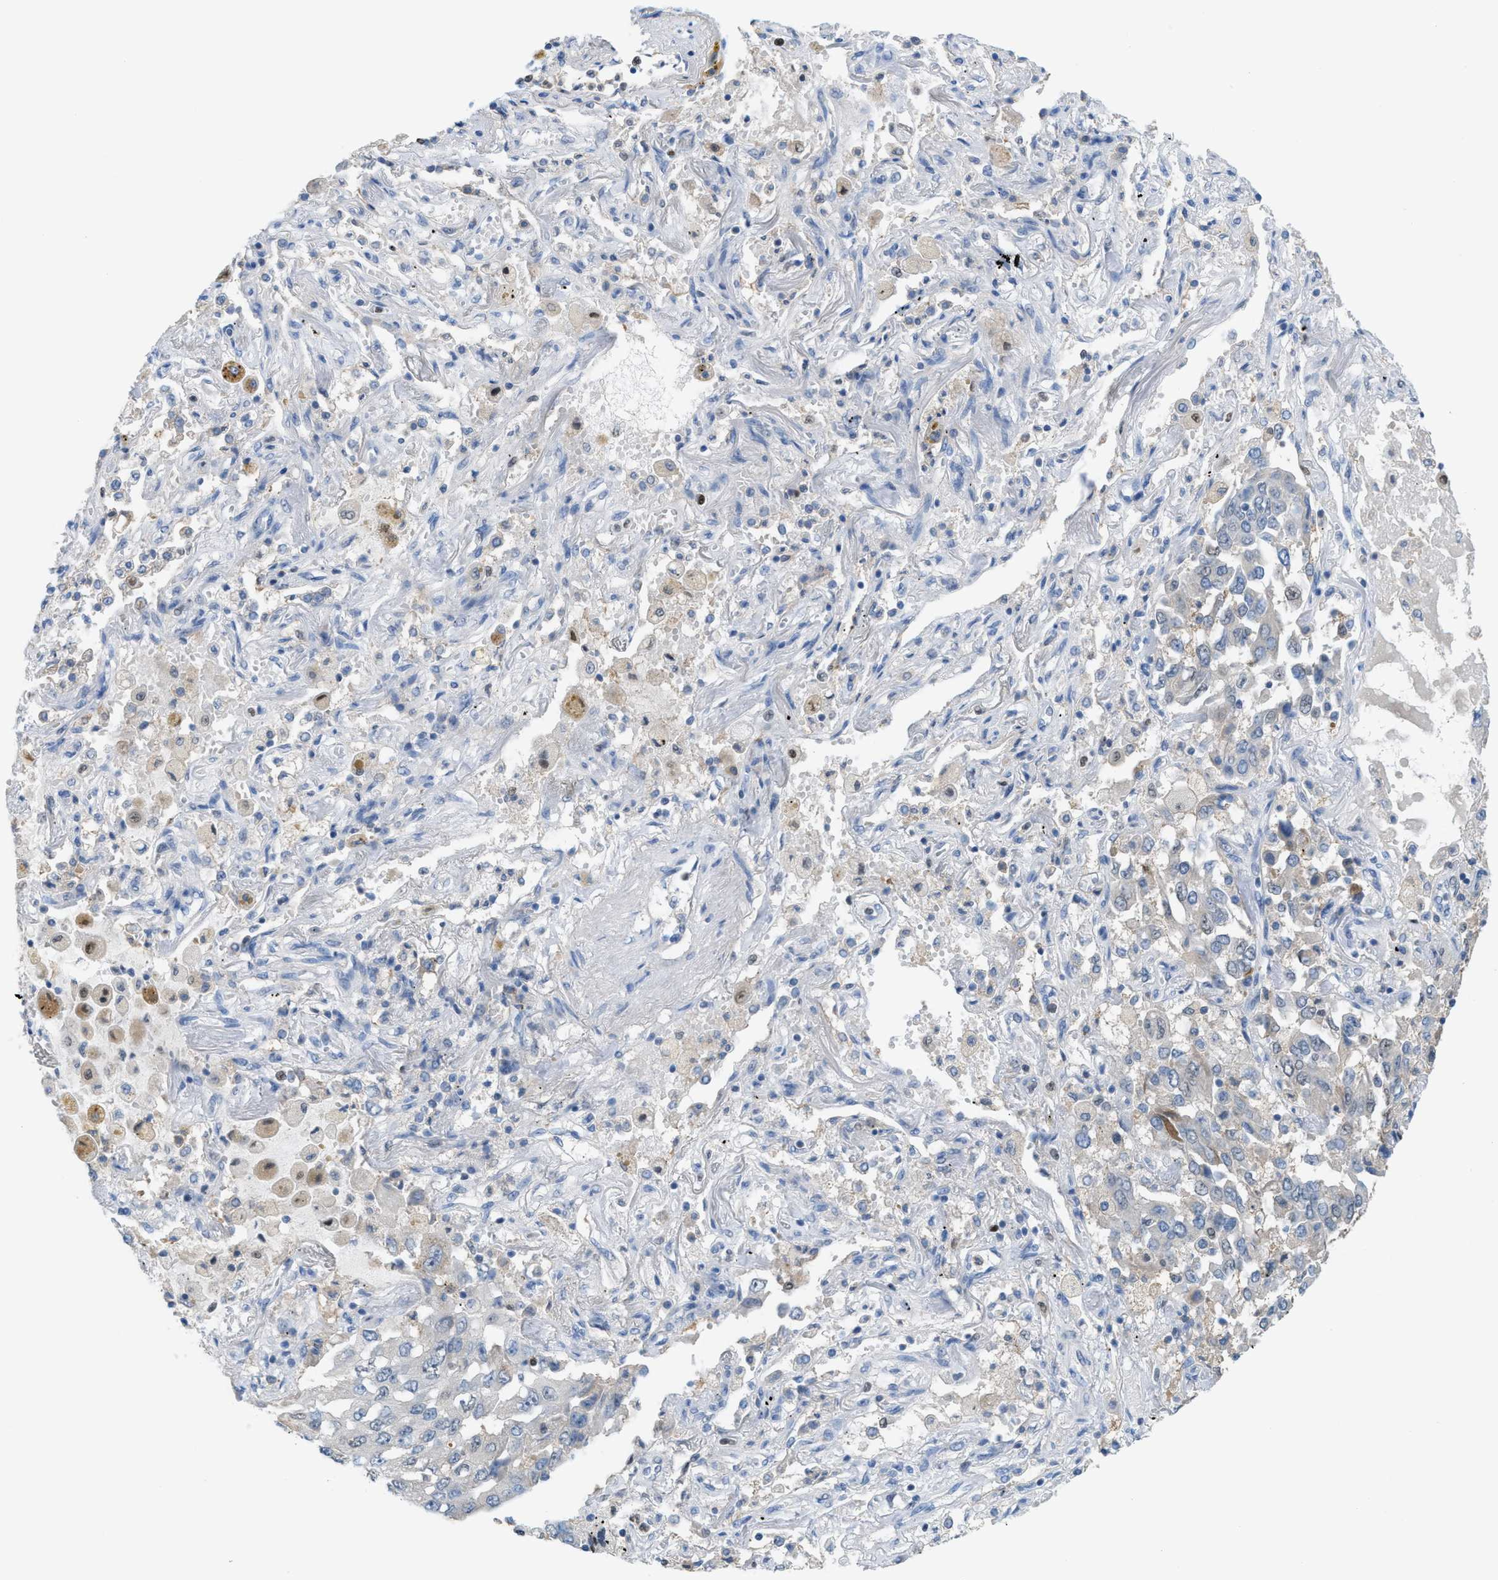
{"staining": {"intensity": "negative", "quantity": "none", "location": "none"}, "tissue": "lung cancer", "cell_type": "Tumor cells", "image_type": "cancer", "snomed": [{"axis": "morphology", "description": "Adenocarcinoma, NOS"}, {"axis": "topography", "description": "Lung"}], "caption": "Protein analysis of lung cancer (adenocarcinoma) demonstrates no significant positivity in tumor cells.", "gene": "PPM1D", "patient": {"sex": "female", "age": 65}}